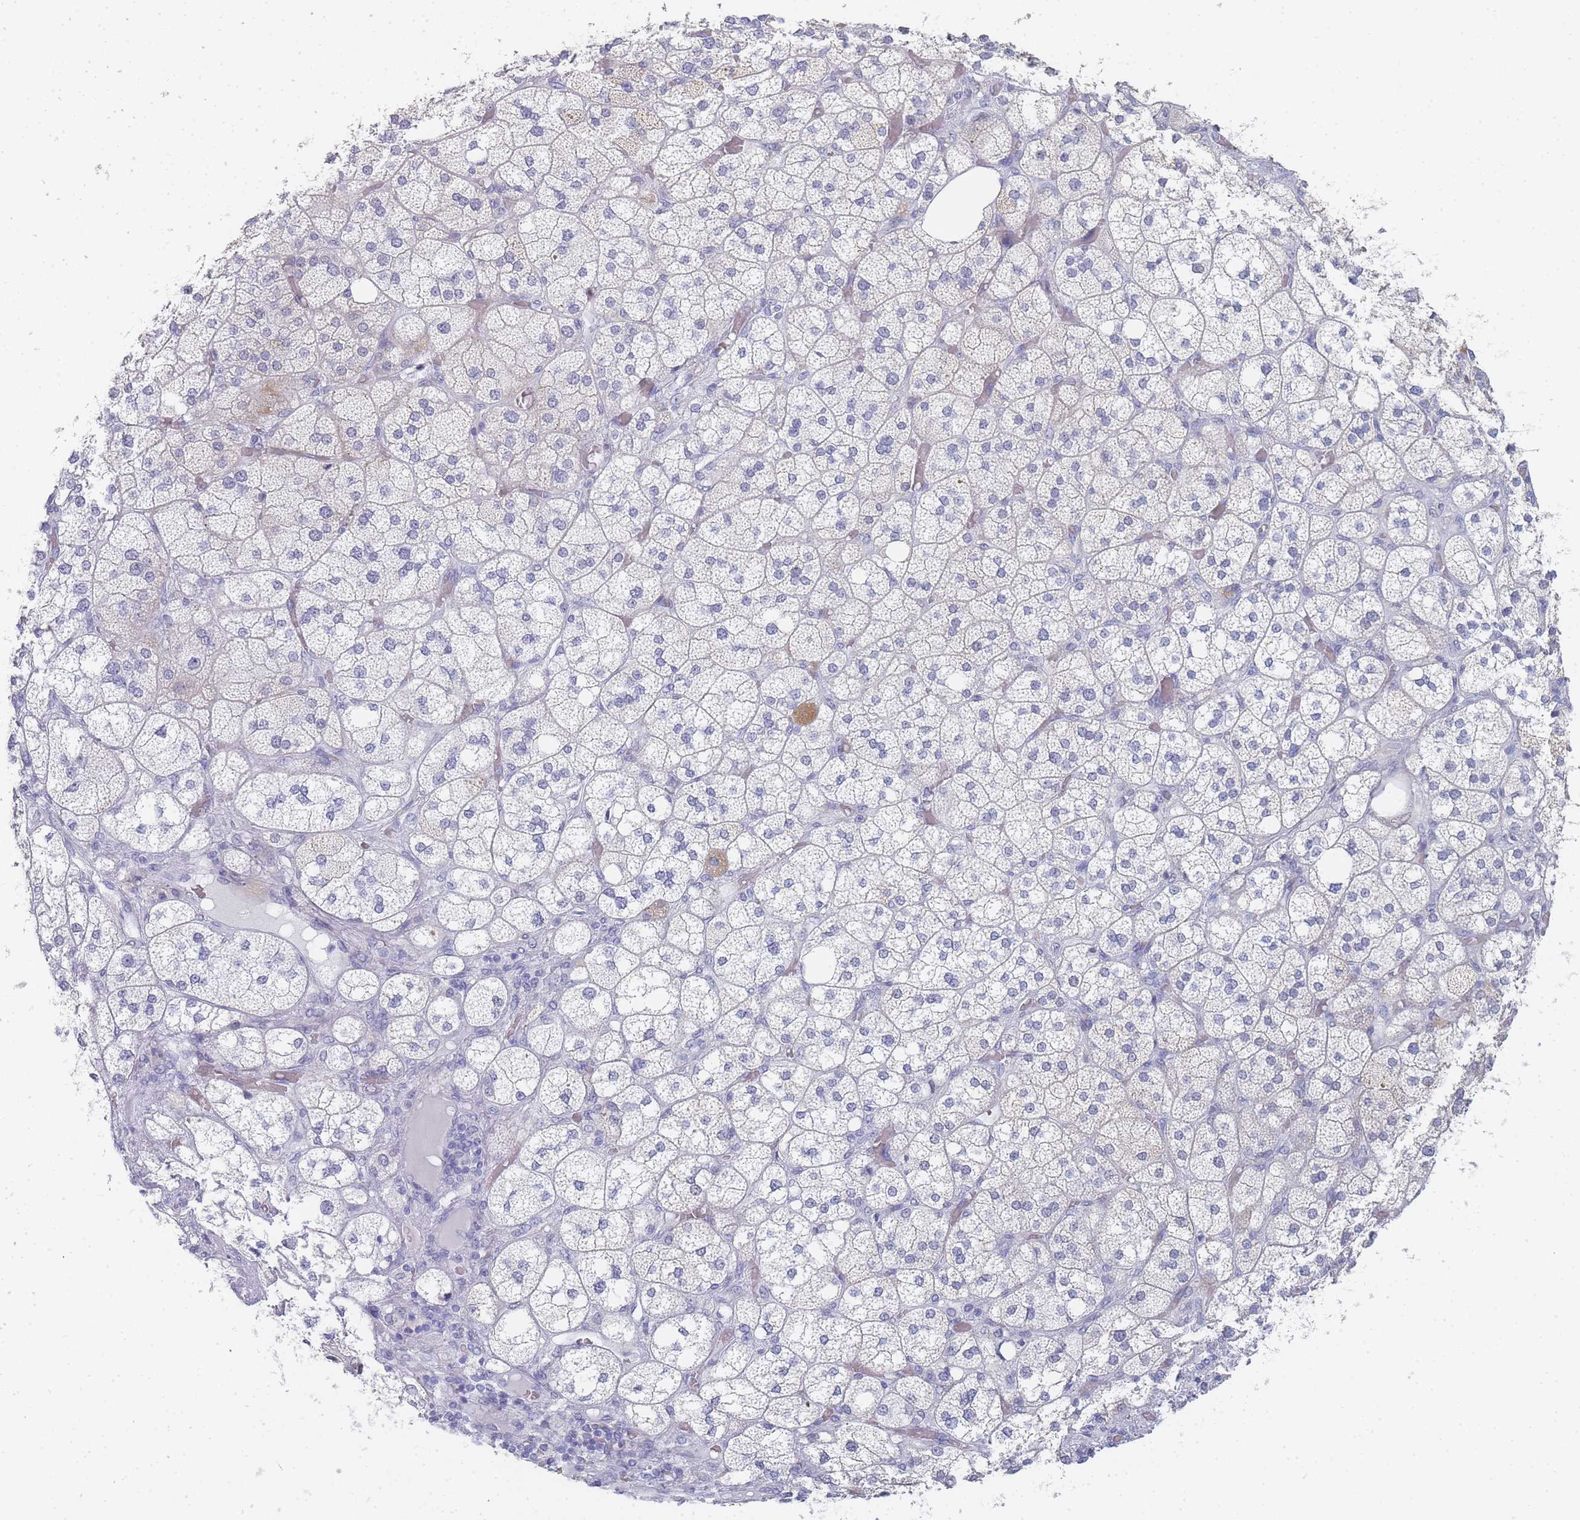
{"staining": {"intensity": "moderate", "quantity": "<25%", "location": "cytoplasmic/membranous"}, "tissue": "adrenal gland", "cell_type": "Glandular cells", "image_type": "normal", "snomed": [{"axis": "morphology", "description": "Normal tissue, NOS"}, {"axis": "topography", "description": "Adrenal gland"}], "caption": "A histopathology image of adrenal gland stained for a protein exhibits moderate cytoplasmic/membranous brown staining in glandular cells.", "gene": "IMPG1", "patient": {"sex": "male", "age": 61}}